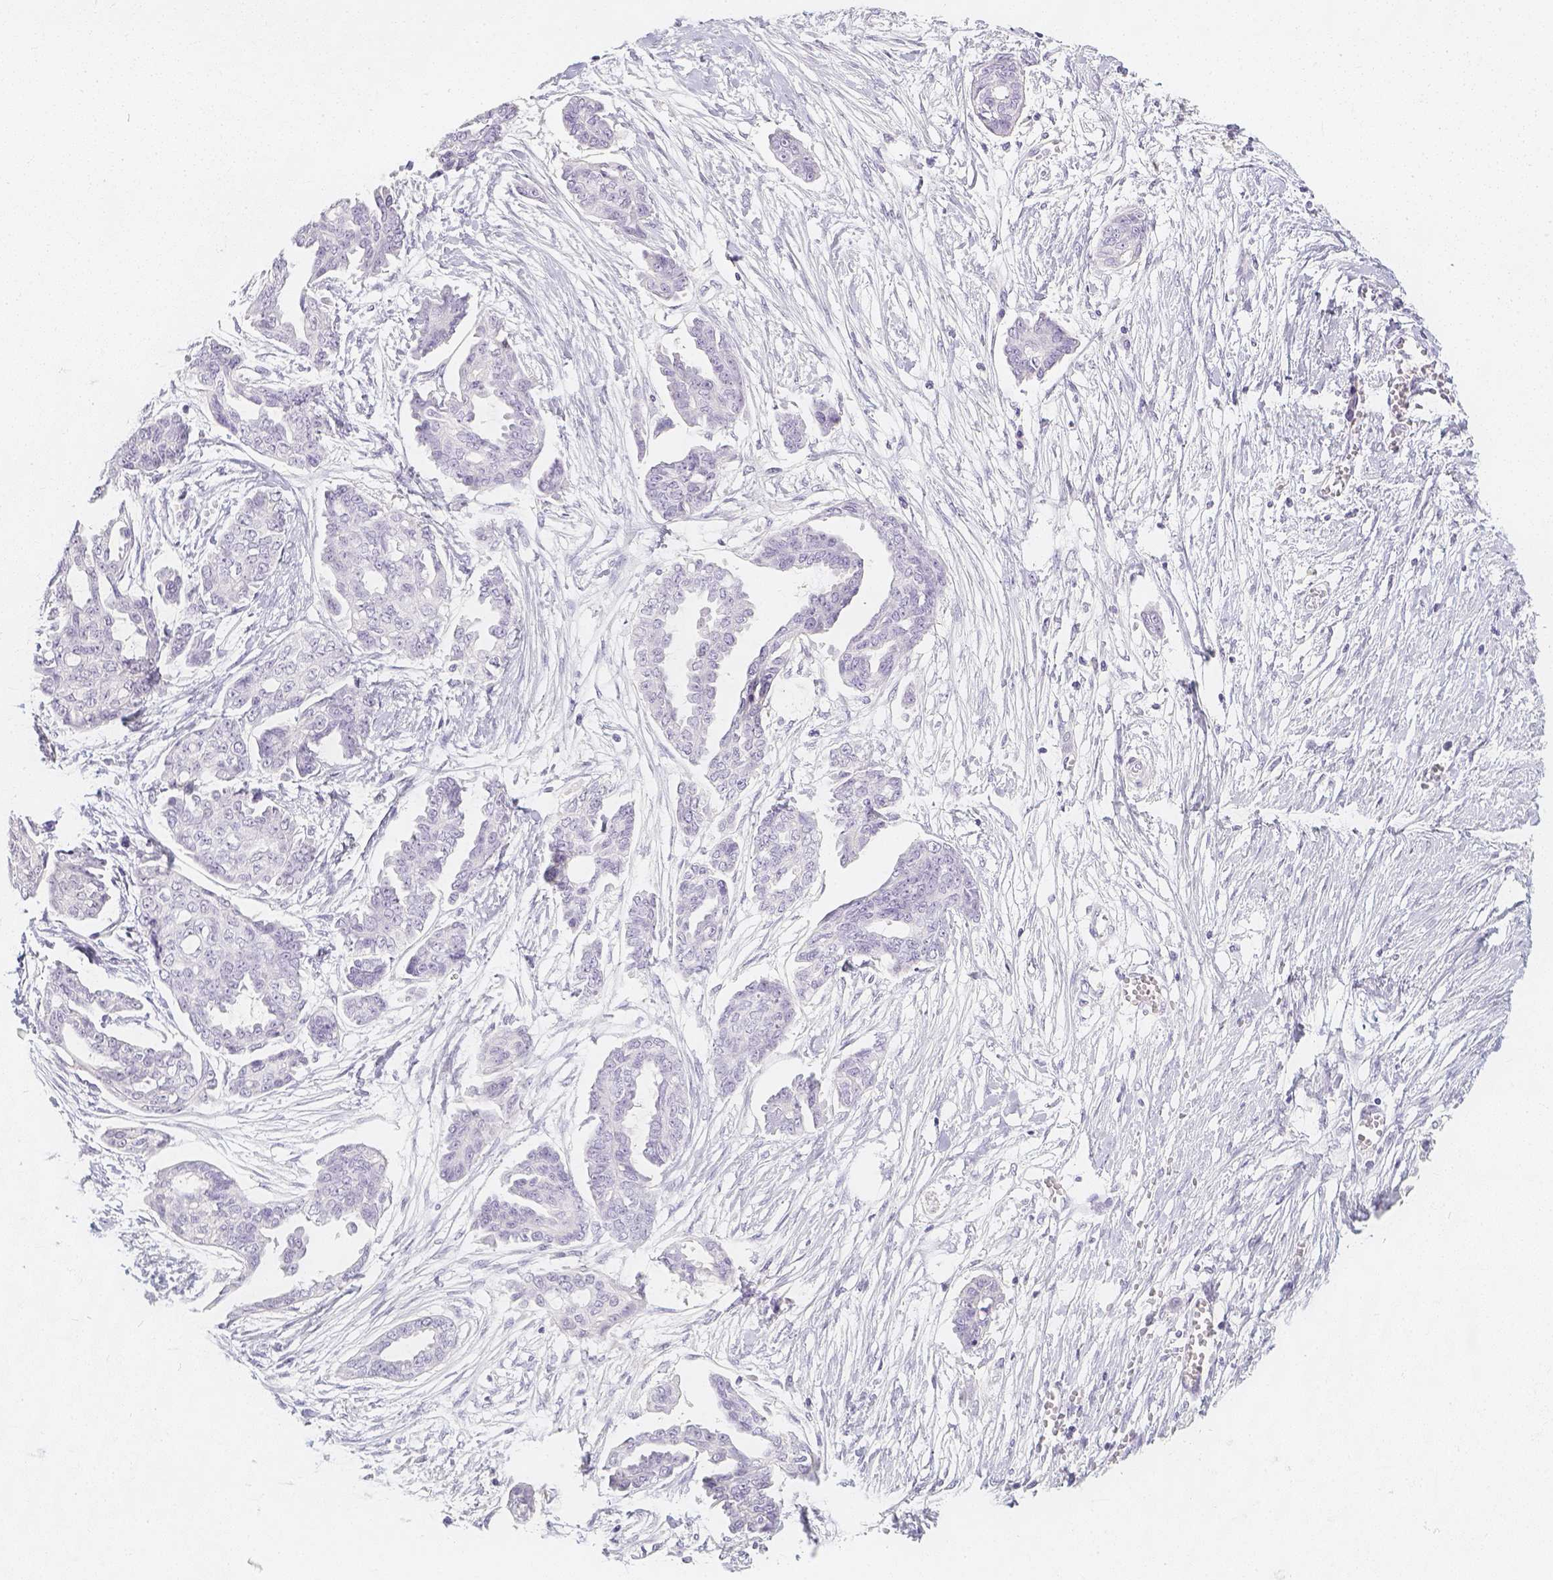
{"staining": {"intensity": "negative", "quantity": "none", "location": "none"}, "tissue": "ovarian cancer", "cell_type": "Tumor cells", "image_type": "cancer", "snomed": [{"axis": "morphology", "description": "Cystadenocarcinoma, serous, NOS"}, {"axis": "topography", "description": "Ovary"}], "caption": "Human ovarian serous cystadenocarcinoma stained for a protein using immunohistochemistry (IHC) displays no staining in tumor cells.", "gene": "SLC18A1", "patient": {"sex": "female", "age": 71}}